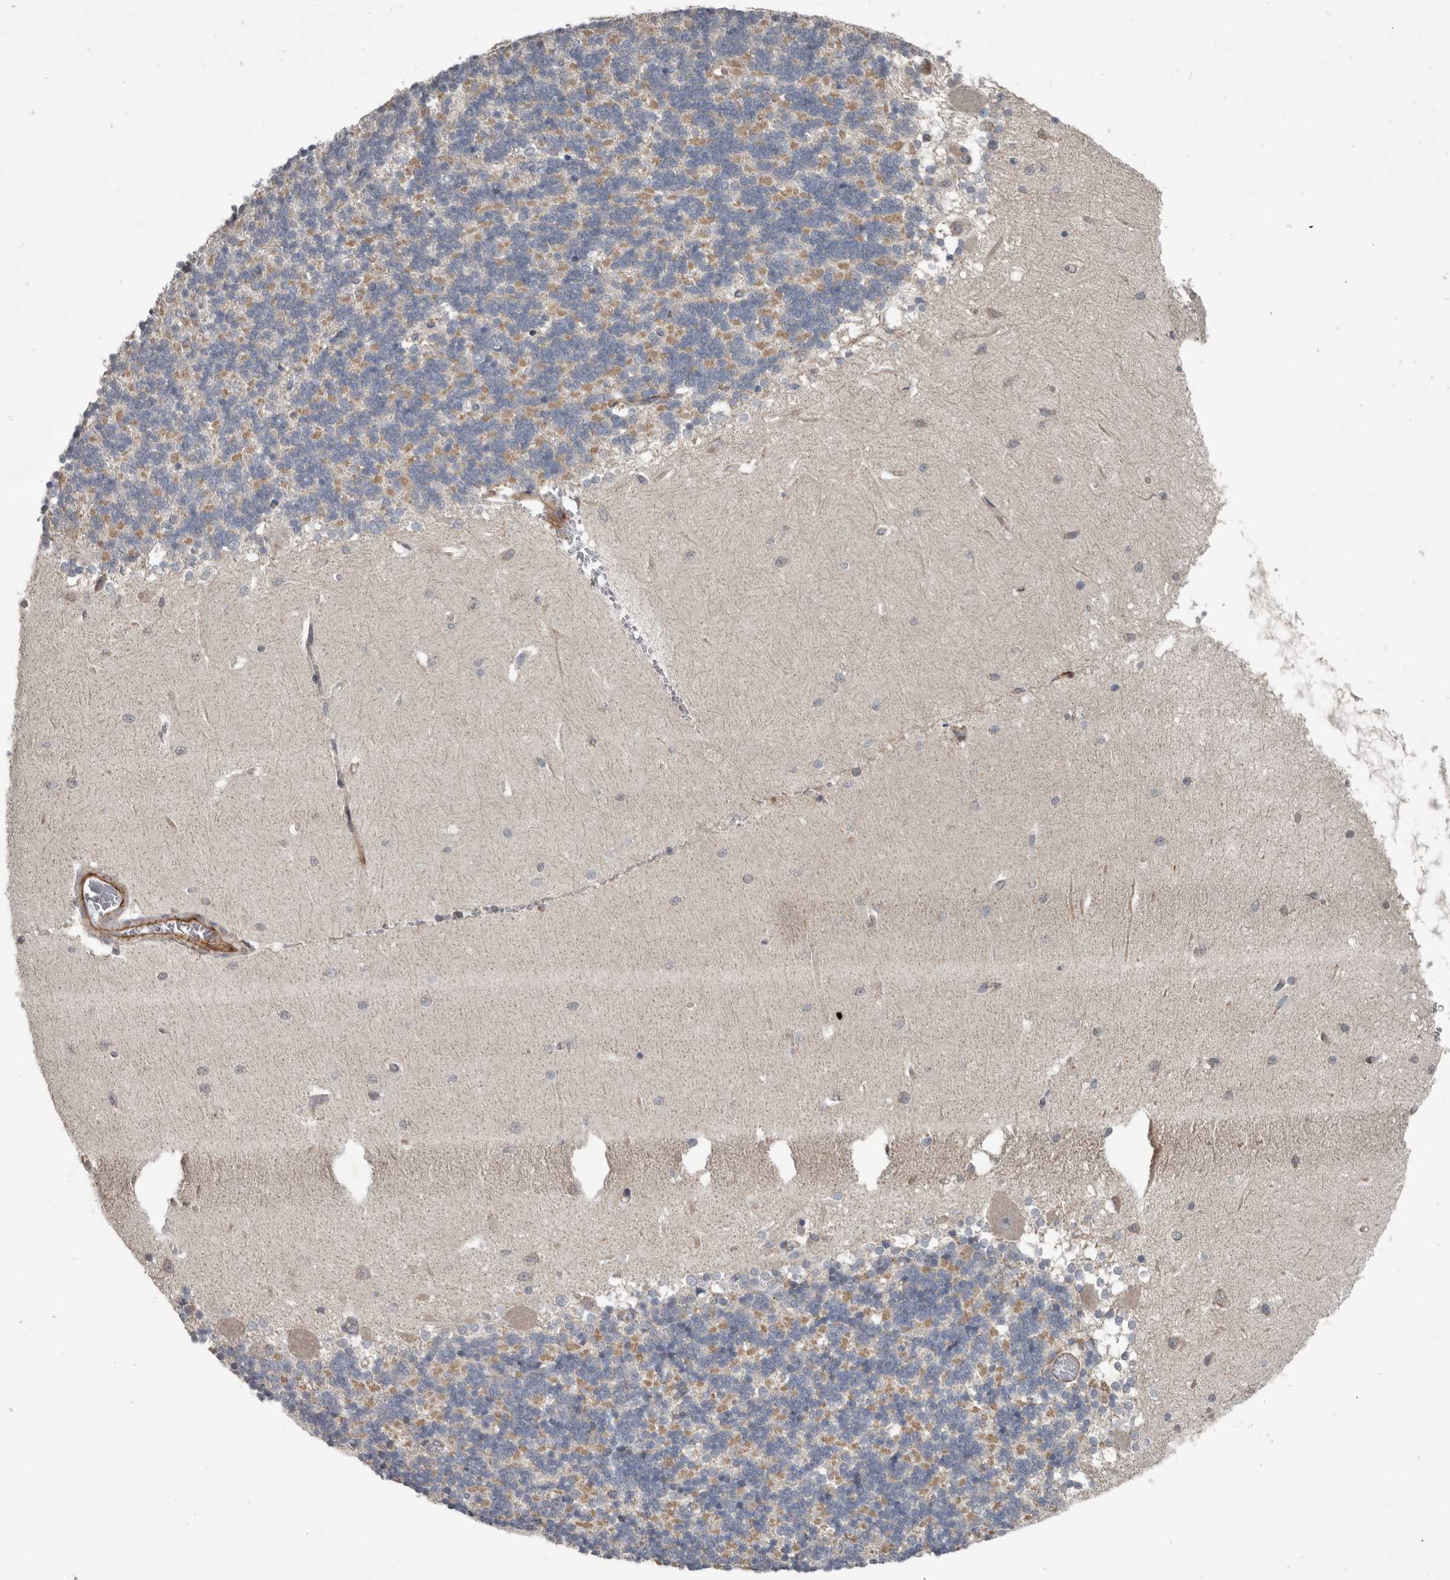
{"staining": {"intensity": "weak", "quantity": ">75%", "location": "cytoplasmic/membranous"}, "tissue": "cerebellum", "cell_type": "Cells in granular layer", "image_type": "normal", "snomed": [{"axis": "morphology", "description": "Normal tissue, NOS"}, {"axis": "topography", "description": "Cerebellum"}], "caption": "Benign cerebellum was stained to show a protein in brown. There is low levels of weak cytoplasmic/membranous positivity in approximately >75% of cells in granular layer.", "gene": "C1orf216", "patient": {"sex": "male", "age": 37}}